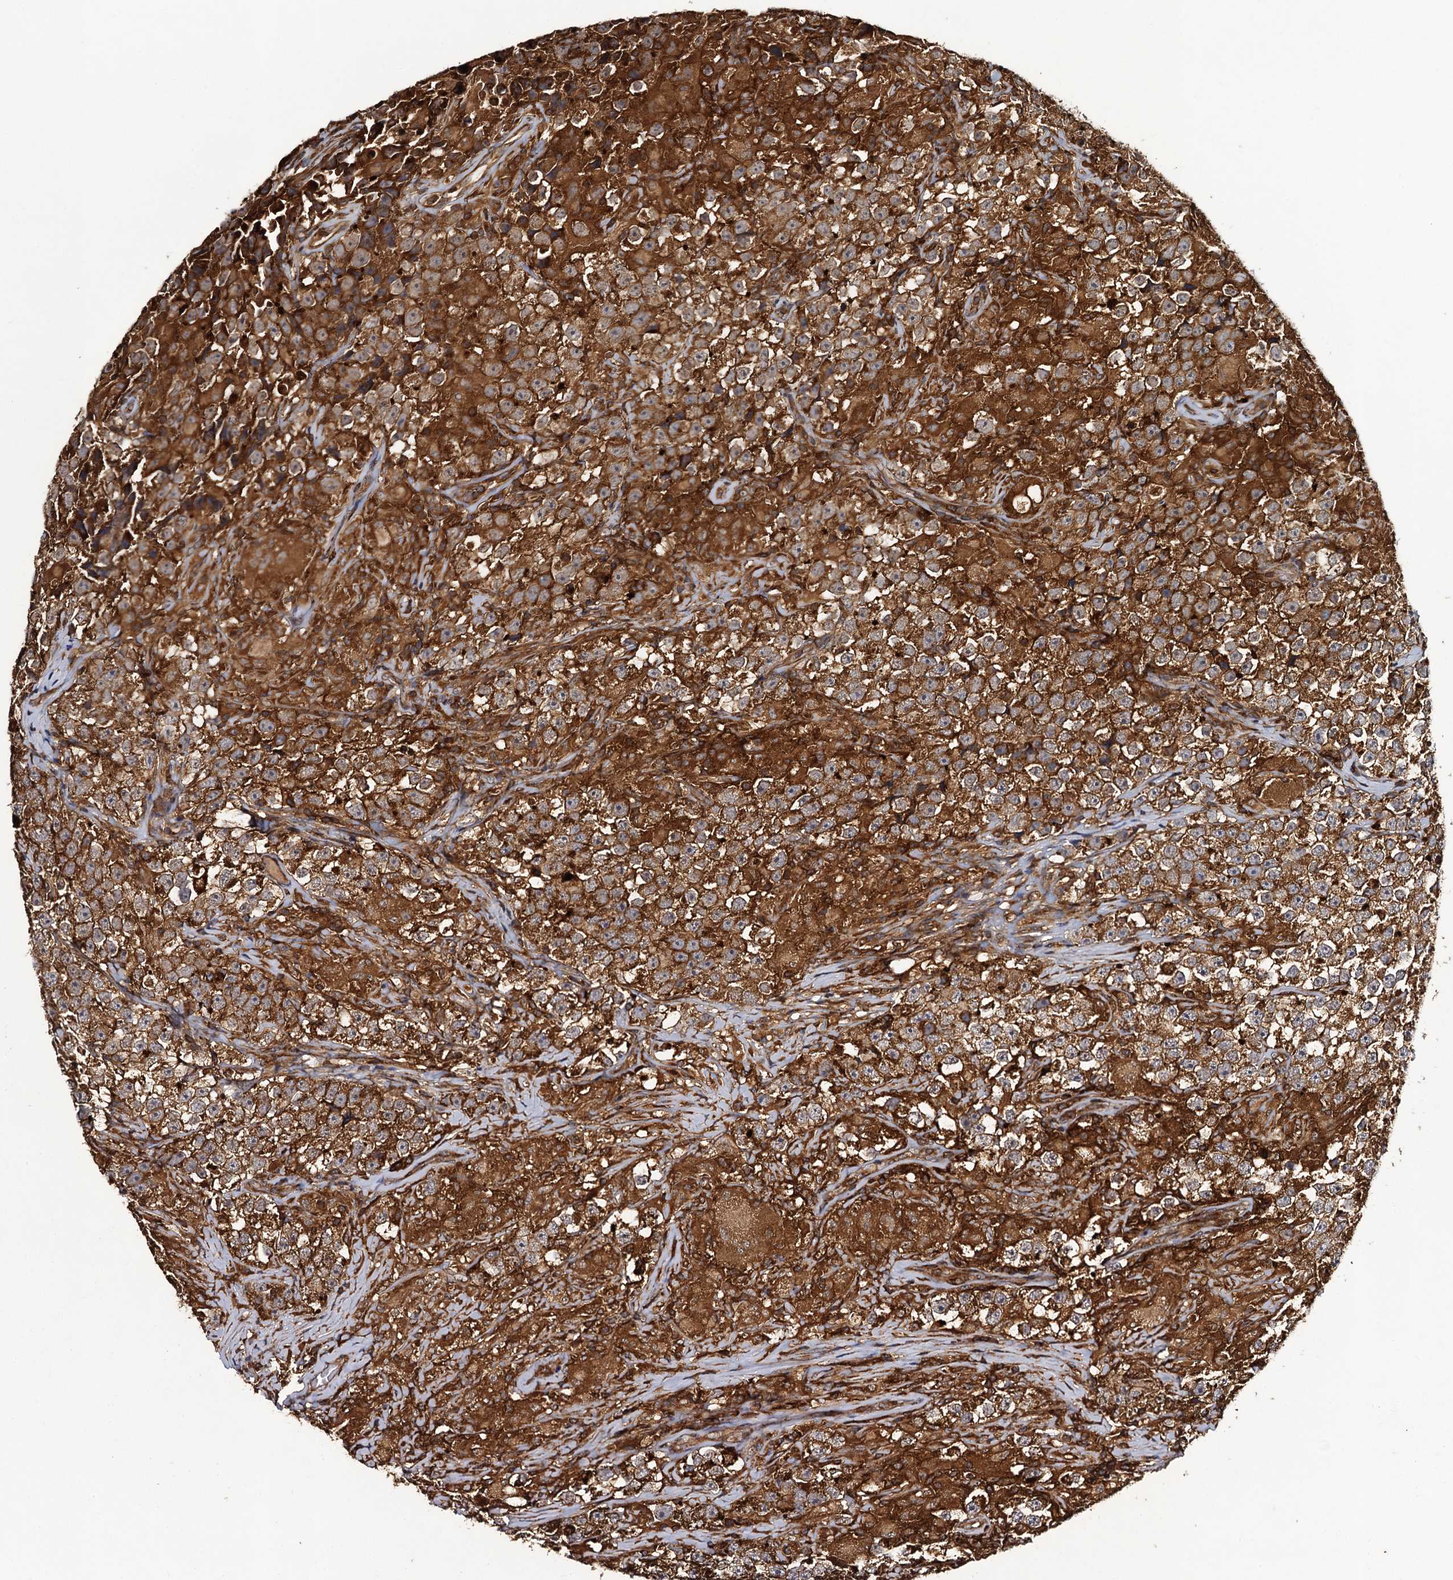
{"staining": {"intensity": "strong", "quantity": ">75%", "location": "cytoplasmic/membranous"}, "tissue": "testis cancer", "cell_type": "Tumor cells", "image_type": "cancer", "snomed": [{"axis": "morphology", "description": "Seminoma, NOS"}, {"axis": "topography", "description": "Testis"}], "caption": "IHC image of human testis cancer stained for a protein (brown), which displays high levels of strong cytoplasmic/membranous expression in approximately >75% of tumor cells.", "gene": "VWA8", "patient": {"sex": "male", "age": 46}}